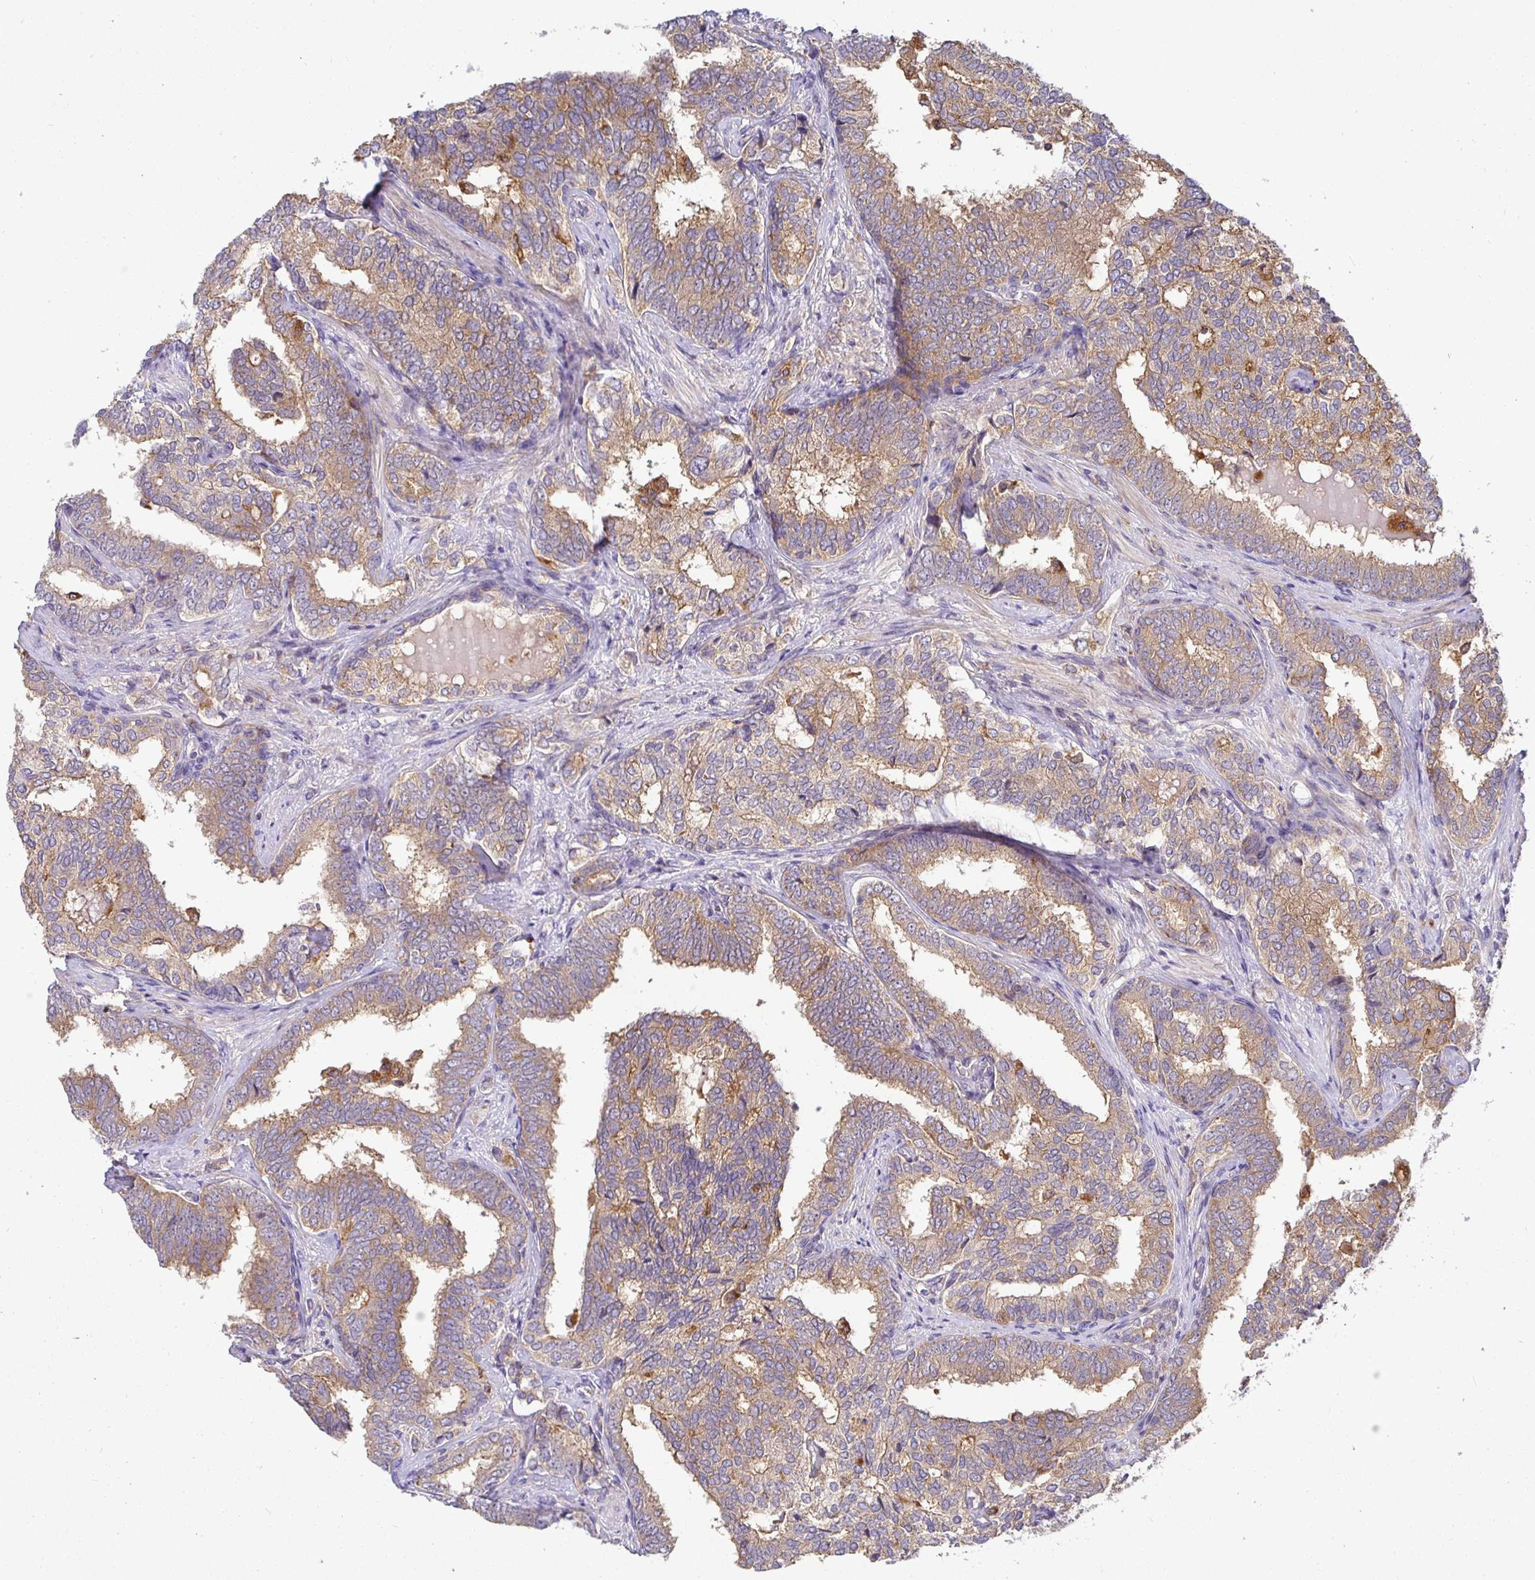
{"staining": {"intensity": "moderate", "quantity": ">75%", "location": "cytoplasmic/membranous"}, "tissue": "prostate cancer", "cell_type": "Tumor cells", "image_type": "cancer", "snomed": [{"axis": "morphology", "description": "Adenocarcinoma, High grade"}, {"axis": "topography", "description": "Prostate"}], "caption": "Human prostate cancer stained with a brown dye shows moderate cytoplasmic/membranous positive staining in about >75% of tumor cells.", "gene": "ATP6V1F", "patient": {"sex": "male", "age": 72}}